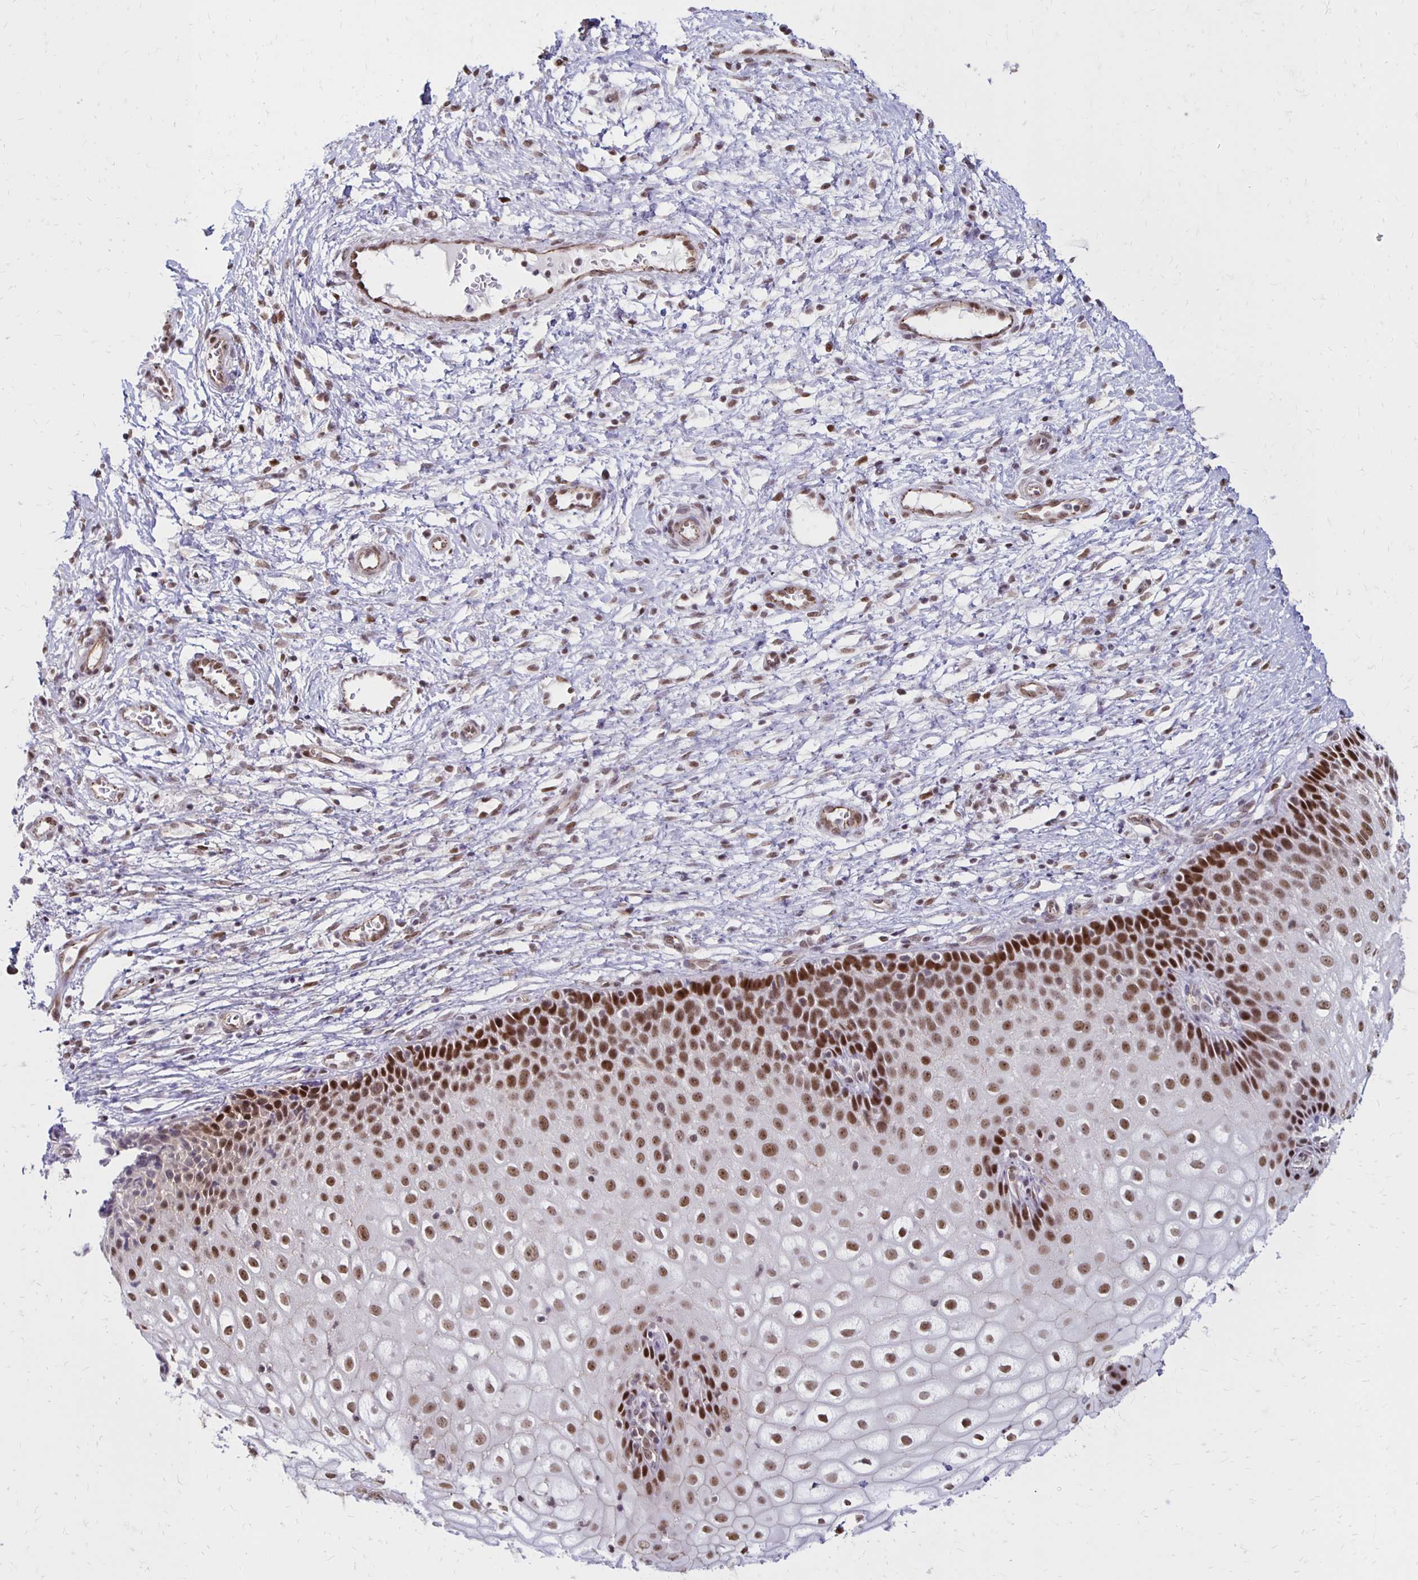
{"staining": {"intensity": "moderate", "quantity": ">75%", "location": "cytoplasmic/membranous,nuclear"}, "tissue": "cervix", "cell_type": "Glandular cells", "image_type": "normal", "snomed": [{"axis": "morphology", "description": "Normal tissue, NOS"}, {"axis": "topography", "description": "Cervix"}], "caption": "Protein analysis of normal cervix reveals moderate cytoplasmic/membranous,nuclear expression in about >75% of glandular cells.", "gene": "DDB2", "patient": {"sex": "female", "age": 36}}